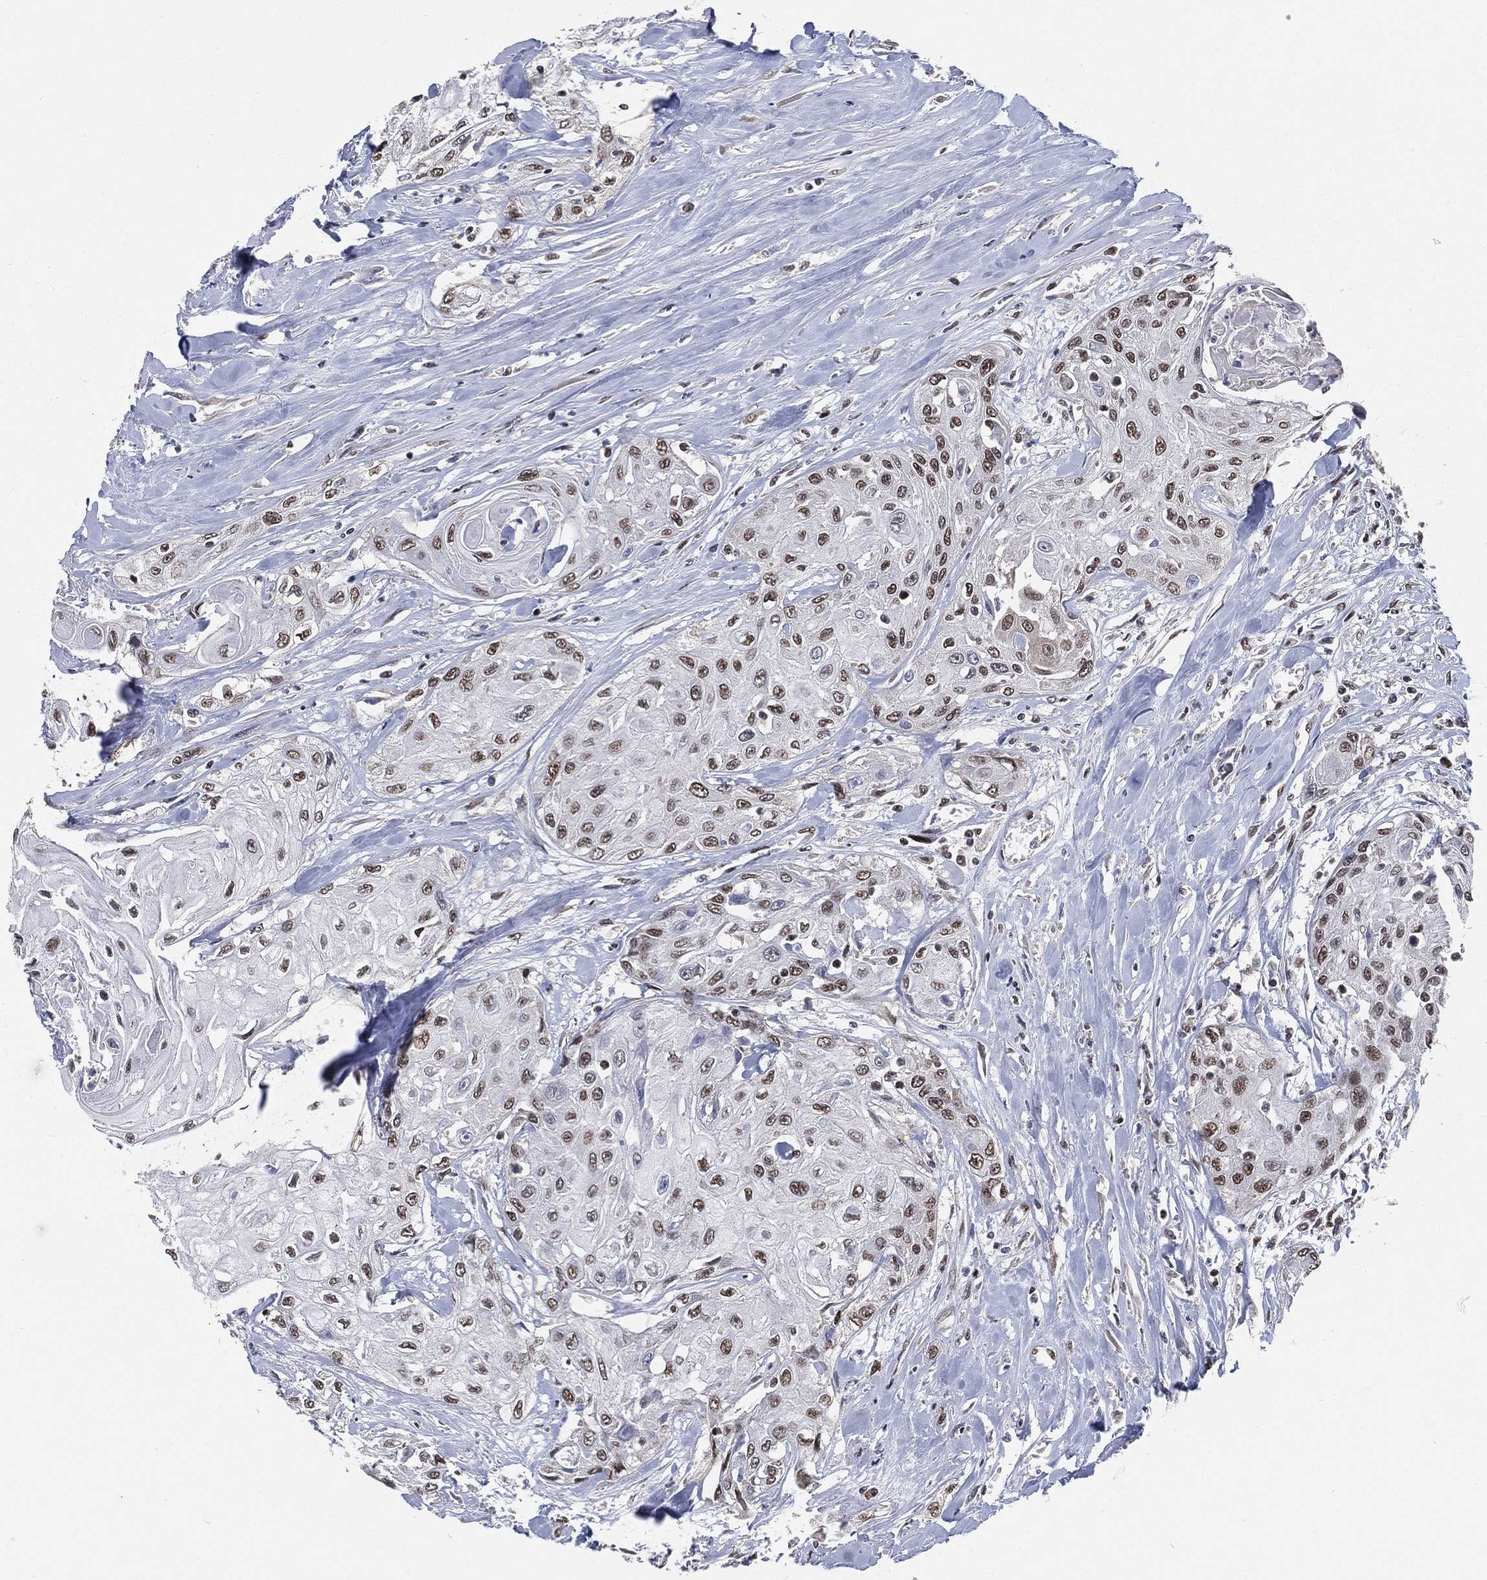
{"staining": {"intensity": "moderate", "quantity": "25%-75%", "location": "nuclear"}, "tissue": "head and neck cancer", "cell_type": "Tumor cells", "image_type": "cancer", "snomed": [{"axis": "morphology", "description": "Normal tissue, NOS"}, {"axis": "morphology", "description": "Squamous cell carcinoma, NOS"}, {"axis": "topography", "description": "Oral tissue"}, {"axis": "topography", "description": "Peripheral nerve tissue"}, {"axis": "topography", "description": "Head-Neck"}], "caption": "Head and neck cancer tissue displays moderate nuclear expression in approximately 25%-75% of tumor cells", "gene": "YLPM1", "patient": {"sex": "female", "age": 59}}